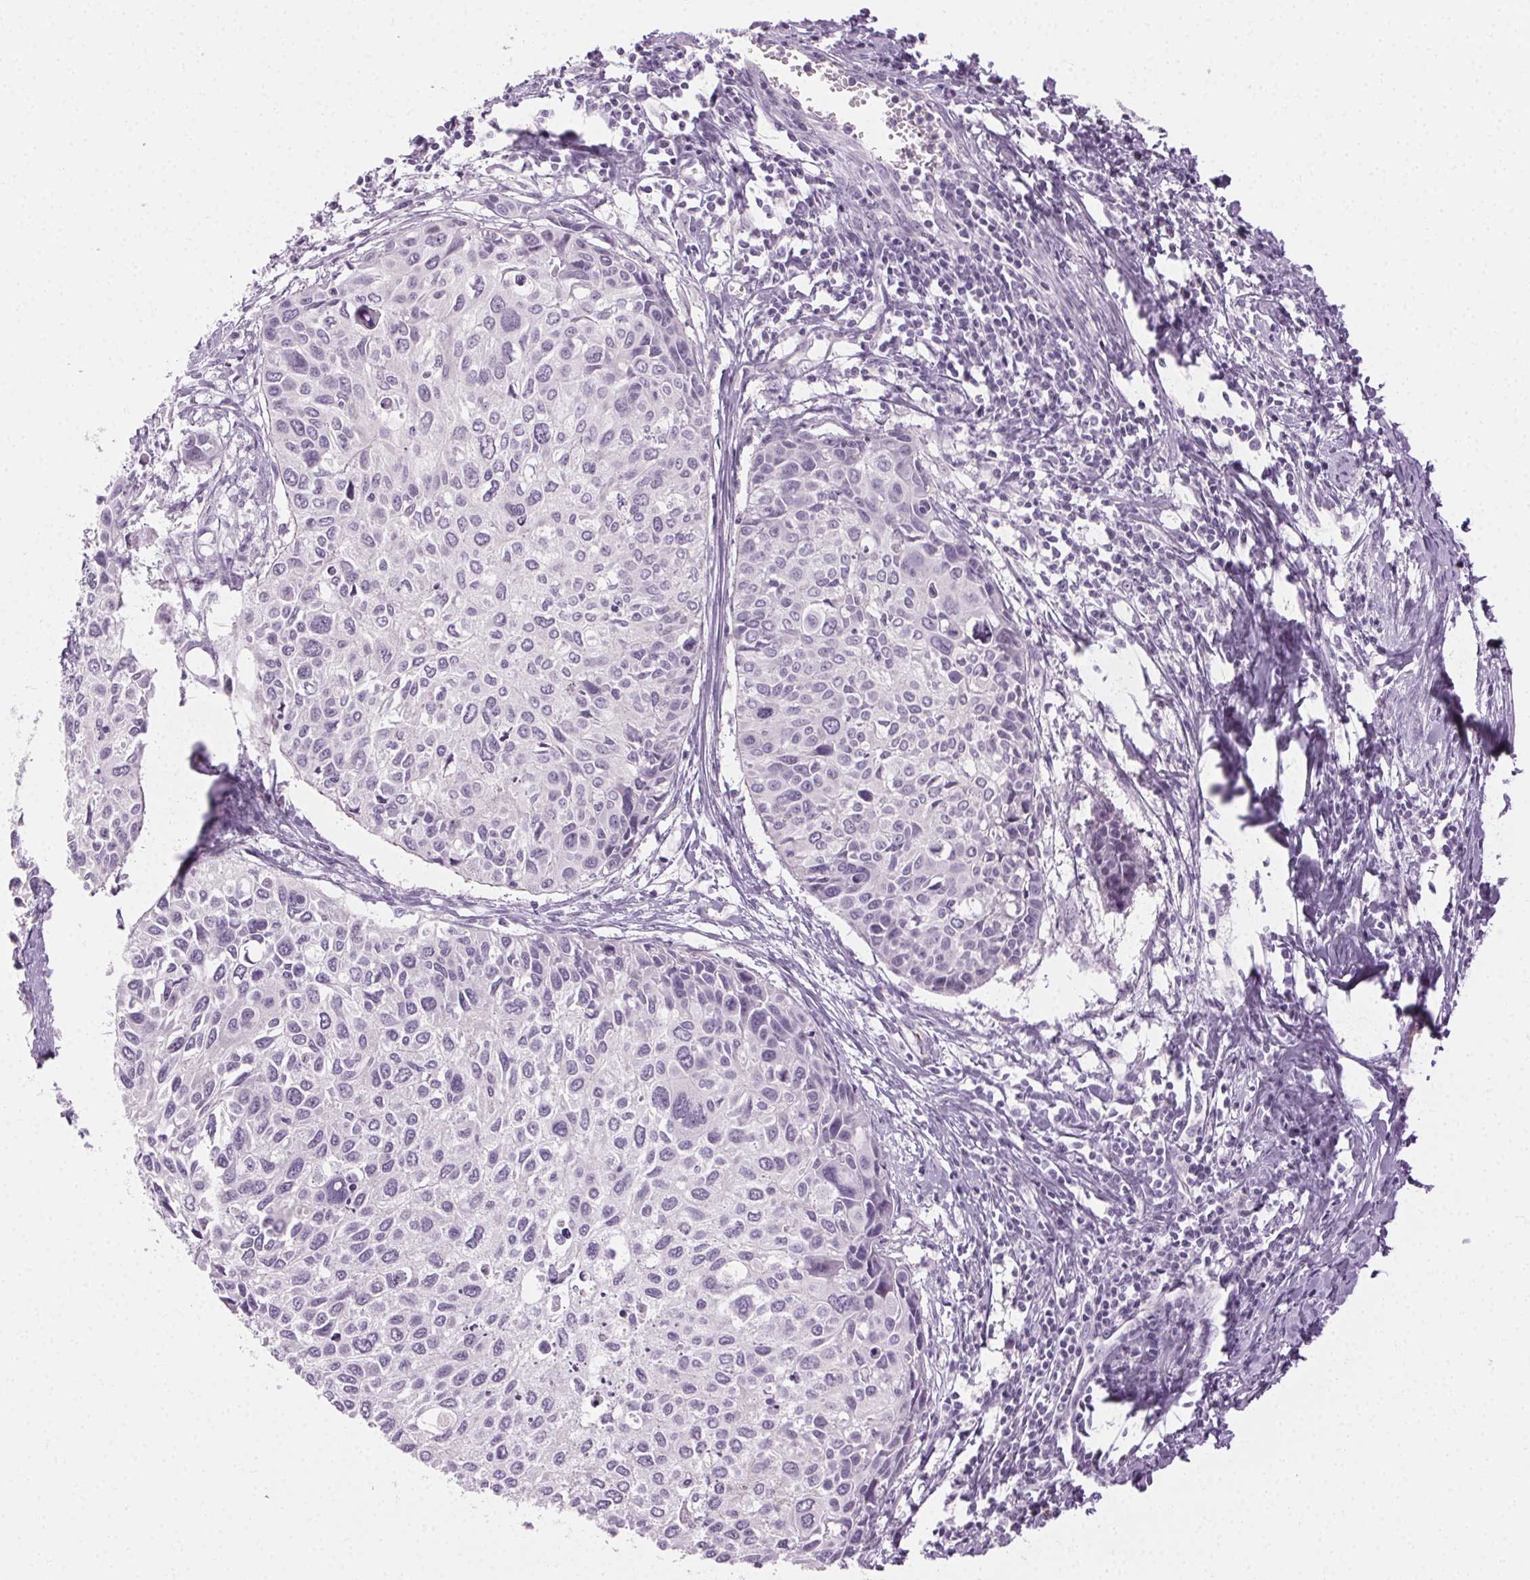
{"staining": {"intensity": "negative", "quantity": "none", "location": "none"}, "tissue": "cervical cancer", "cell_type": "Tumor cells", "image_type": "cancer", "snomed": [{"axis": "morphology", "description": "Squamous cell carcinoma, NOS"}, {"axis": "topography", "description": "Cervix"}], "caption": "Immunohistochemistry of human cervical cancer (squamous cell carcinoma) displays no expression in tumor cells.", "gene": "AIF1L", "patient": {"sex": "female", "age": 50}}